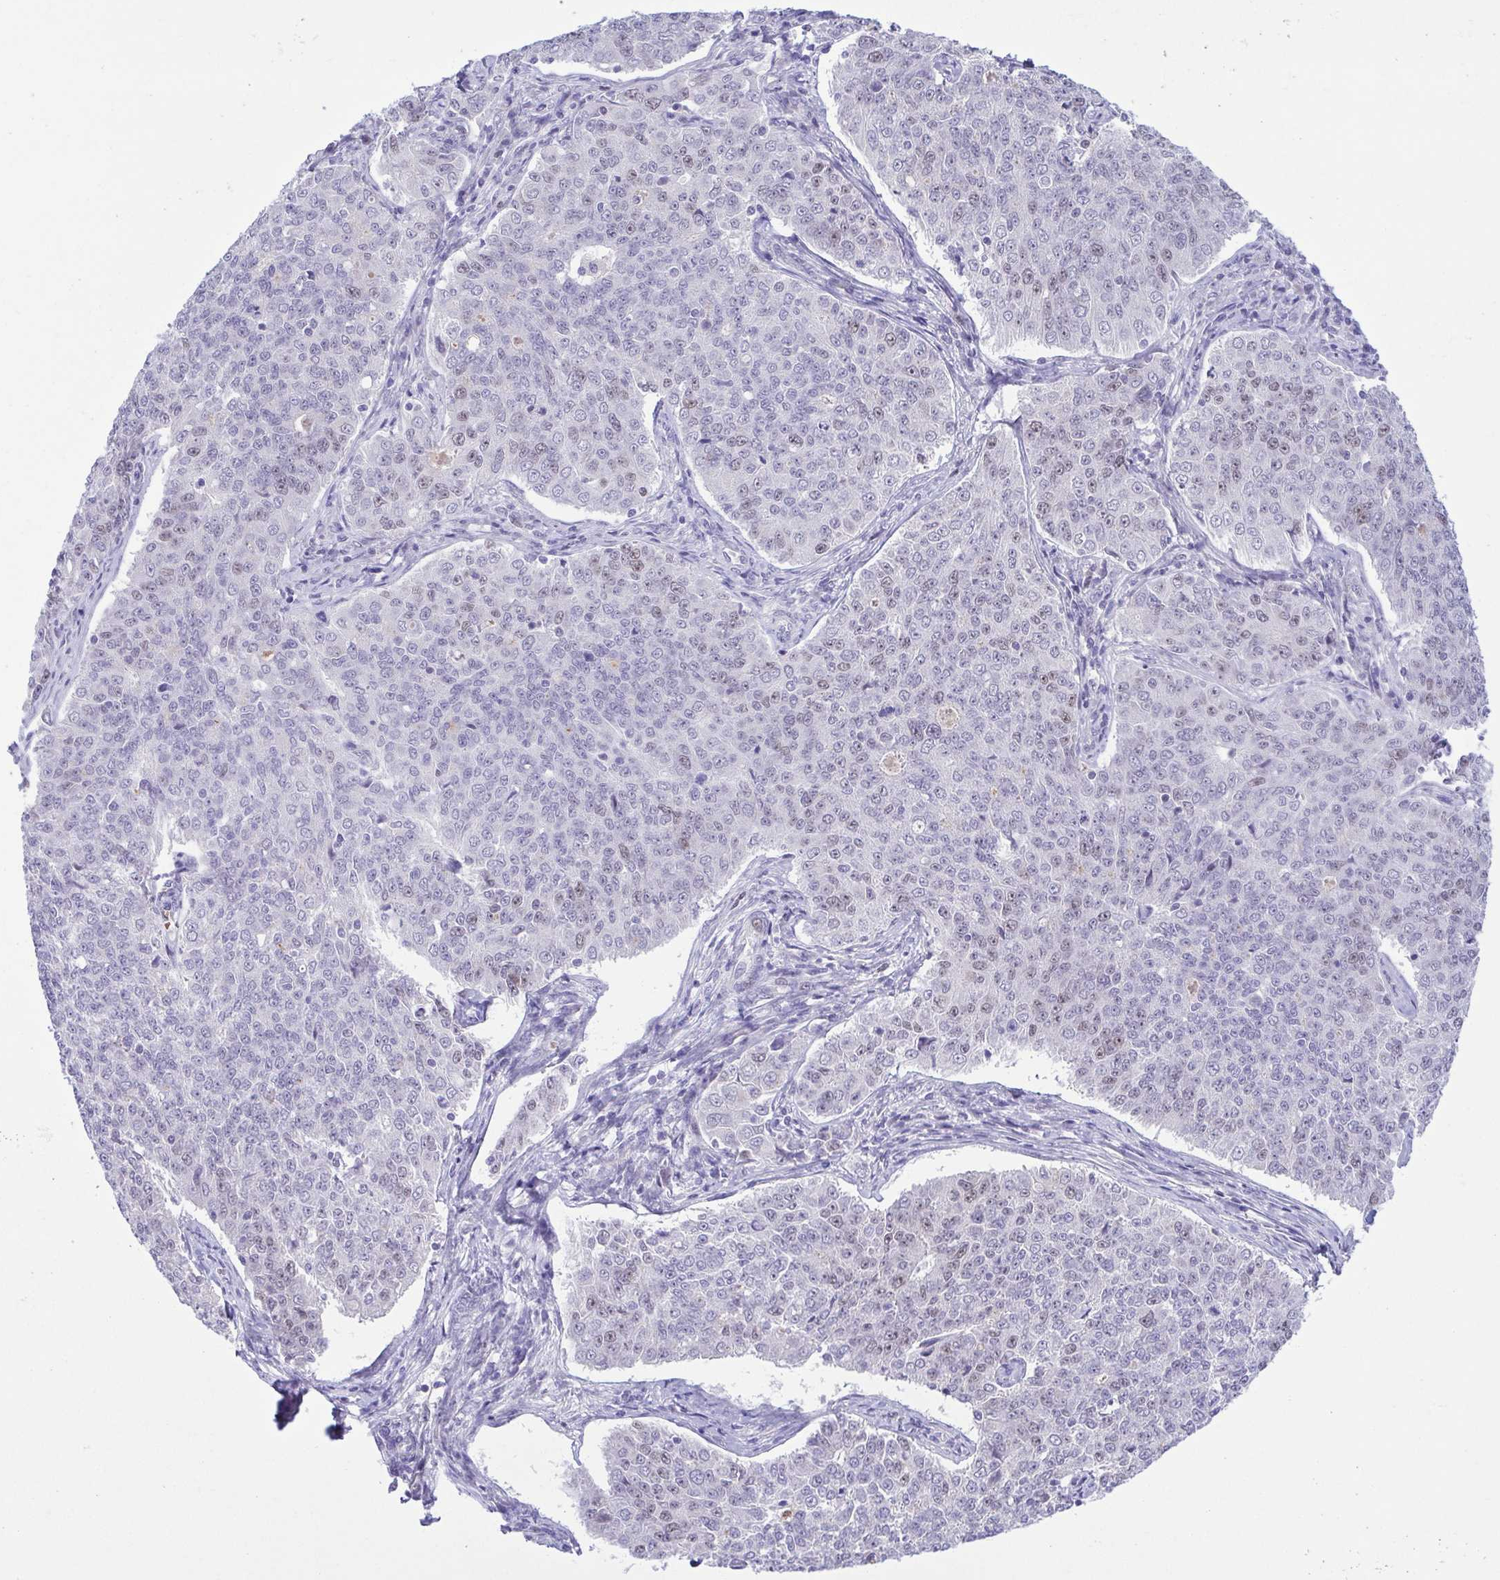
{"staining": {"intensity": "weak", "quantity": "<25%", "location": "nuclear"}, "tissue": "endometrial cancer", "cell_type": "Tumor cells", "image_type": "cancer", "snomed": [{"axis": "morphology", "description": "Adenocarcinoma, NOS"}, {"axis": "topography", "description": "Endometrium"}], "caption": "Immunohistochemical staining of endometrial cancer reveals no significant expression in tumor cells.", "gene": "TIPIN", "patient": {"sex": "female", "age": 43}}